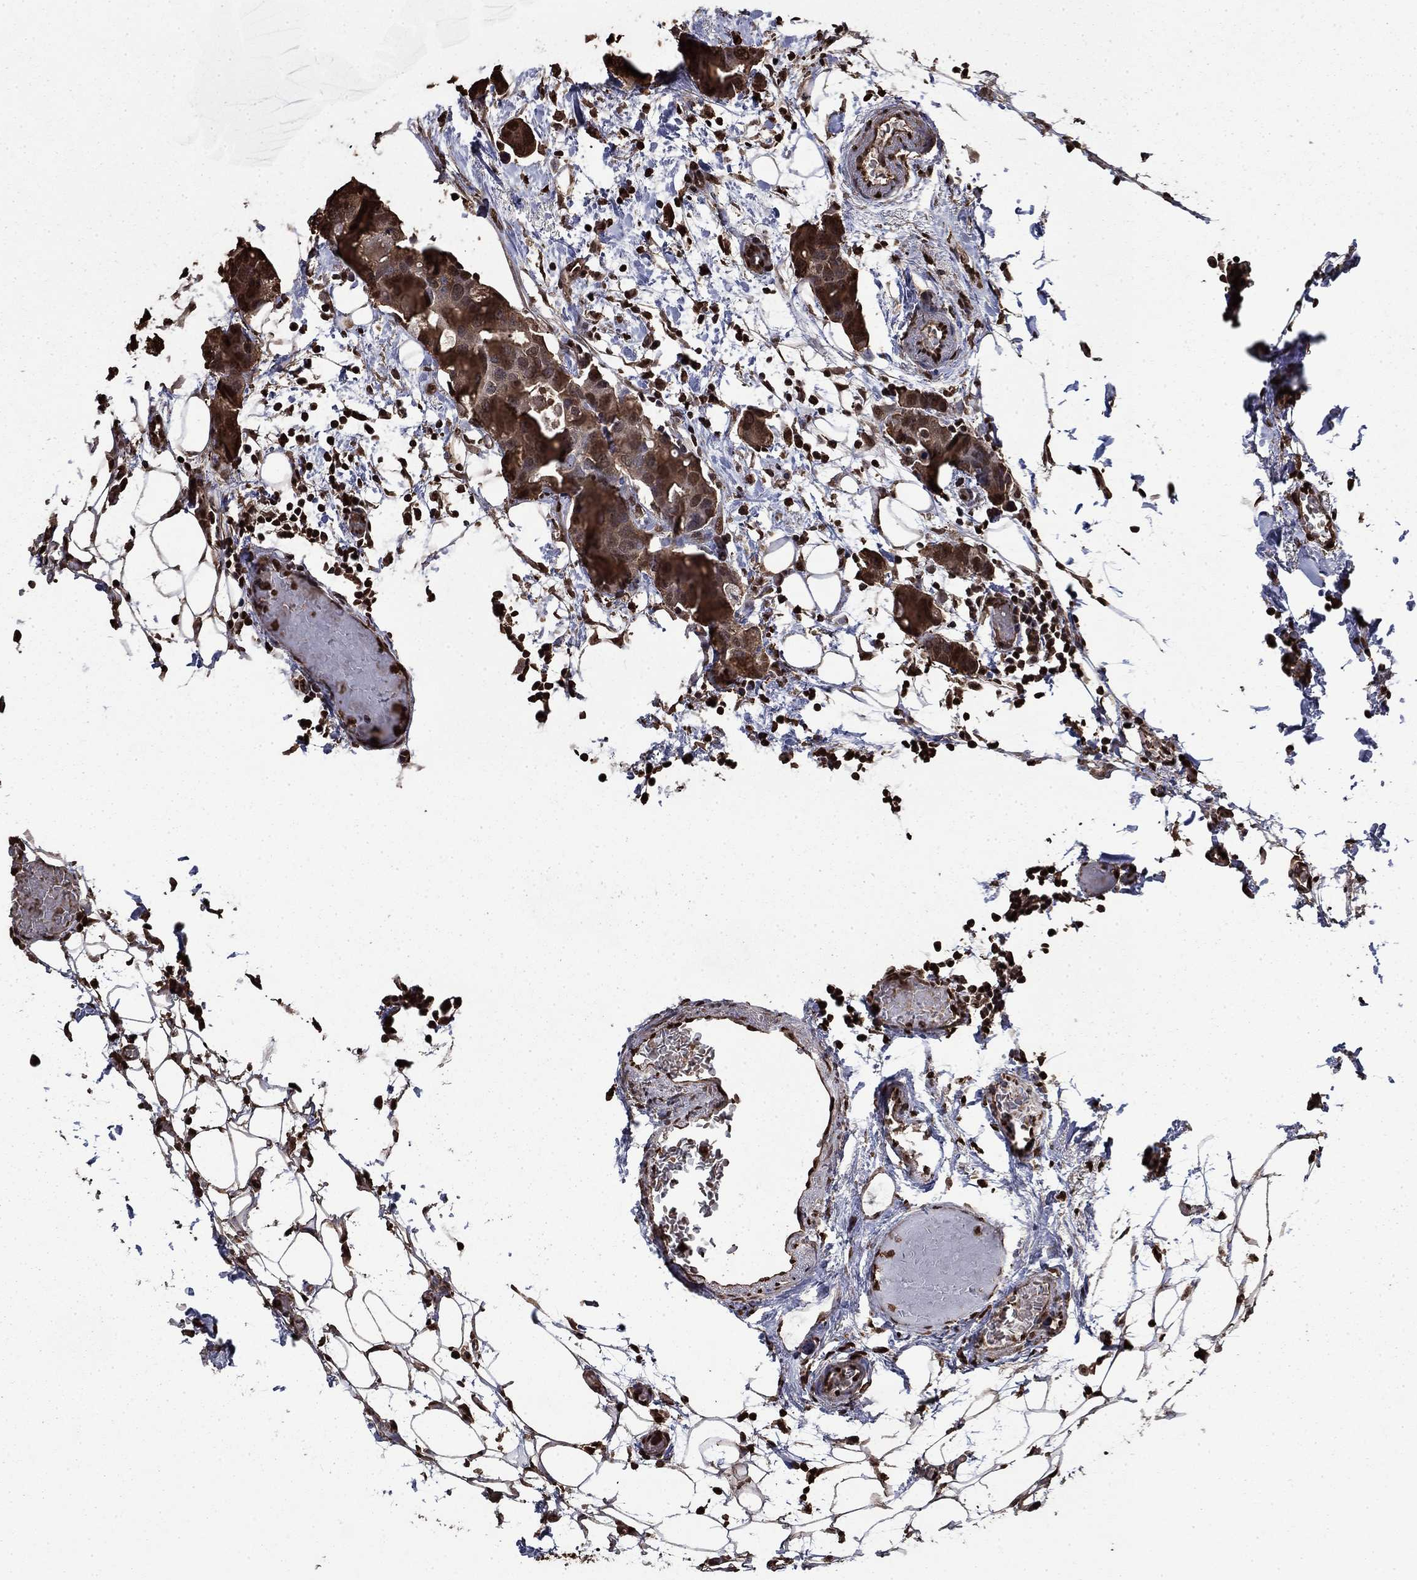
{"staining": {"intensity": "moderate", "quantity": "25%-75%", "location": "cytoplasmic/membranous"}, "tissue": "breast cancer", "cell_type": "Tumor cells", "image_type": "cancer", "snomed": [{"axis": "morphology", "description": "Duct carcinoma"}, {"axis": "topography", "description": "Breast"}], "caption": "The micrograph displays immunohistochemical staining of breast cancer. There is moderate cytoplasmic/membranous positivity is seen in approximately 25%-75% of tumor cells.", "gene": "GAPDH", "patient": {"sex": "female", "age": 83}}